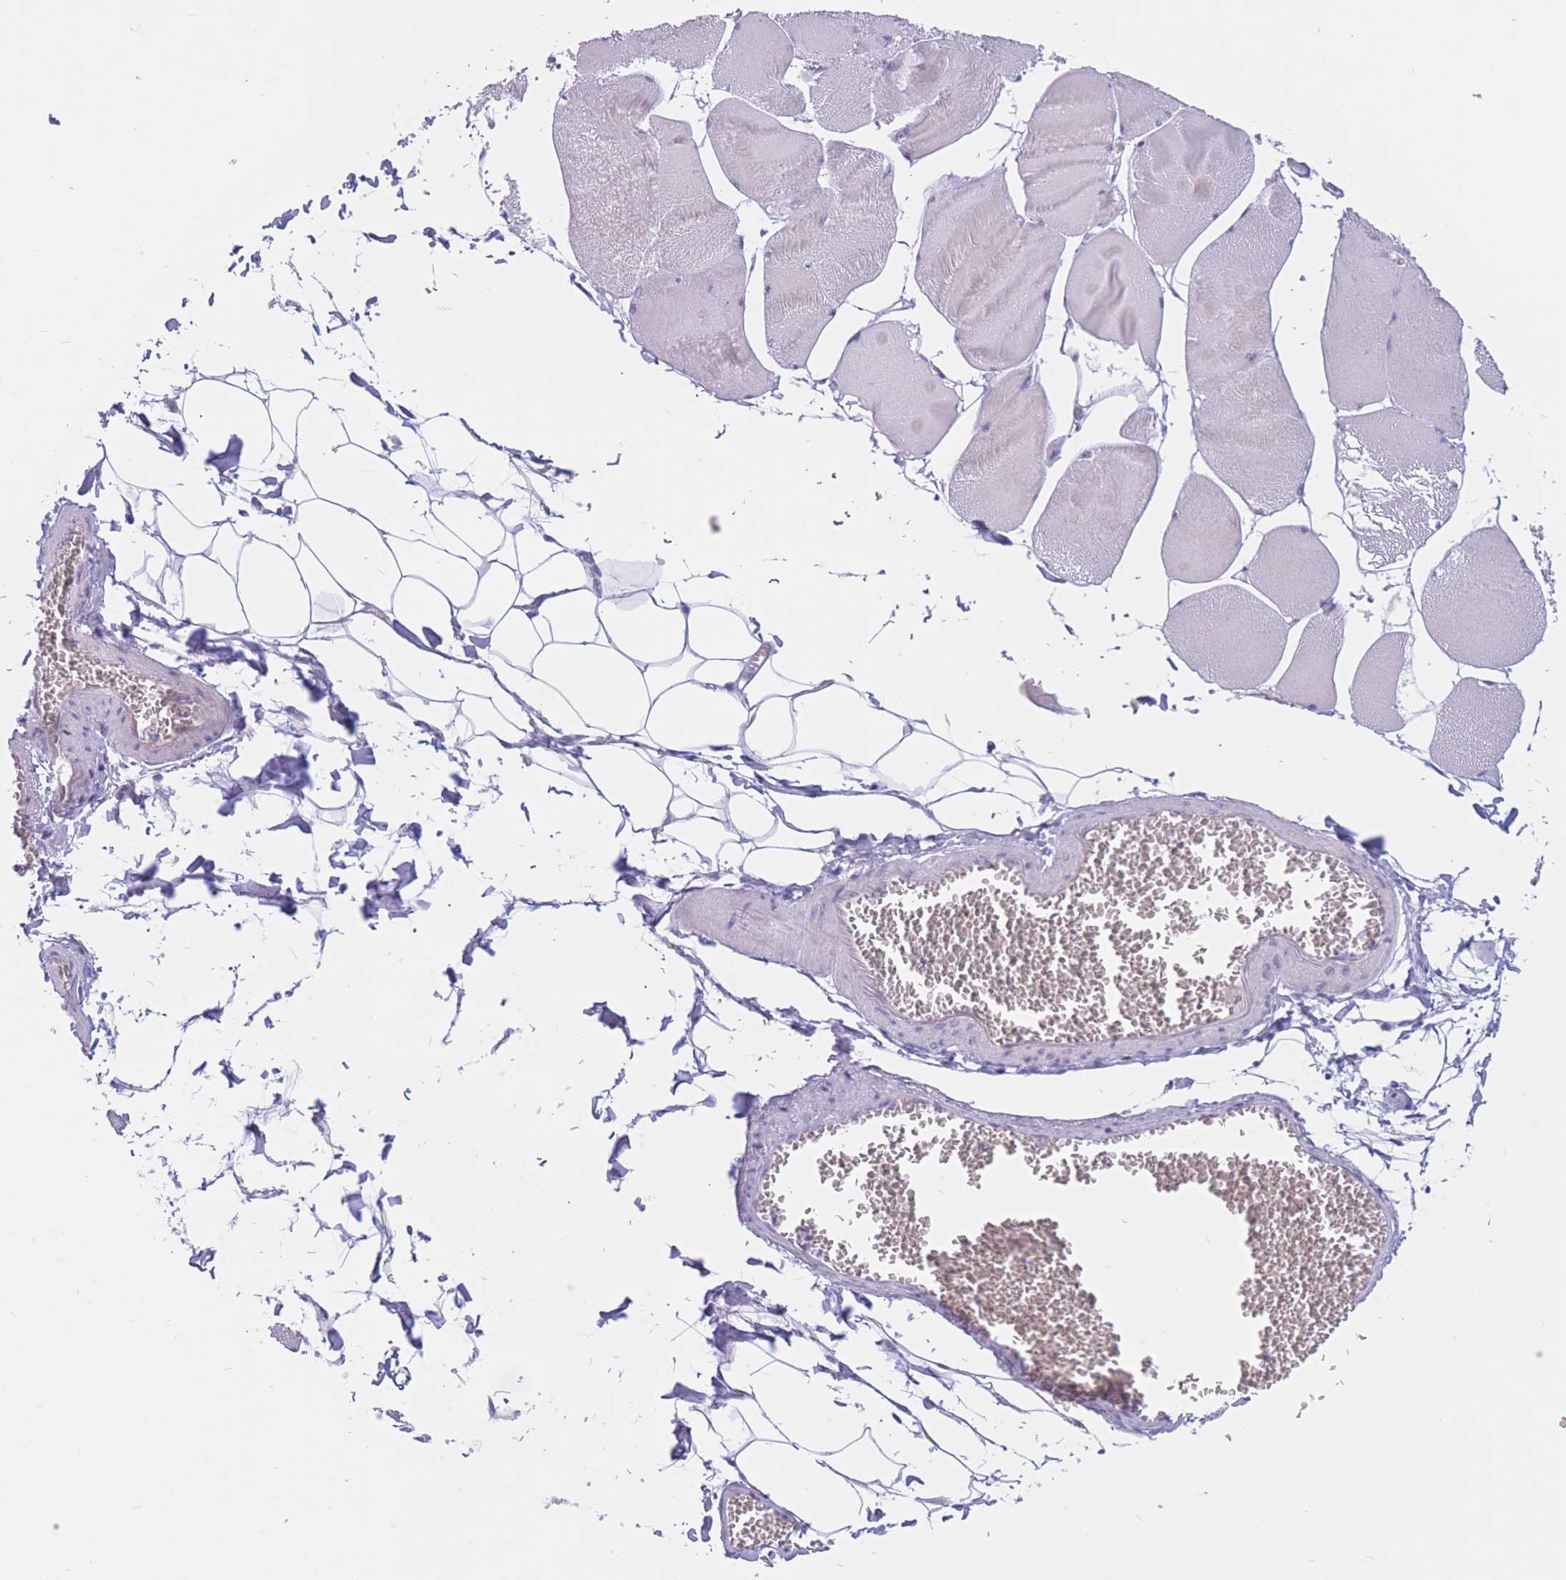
{"staining": {"intensity": "weak", "quantity": "<25%", "location": "cytoplasmic/membranous"}, "tissue": "skeletal muscle", "cell_type": "Myocytes", "image_type": "normal", "snomed": [{"axis": "morphology", "description": "Normal tissue, NOS"}, {"axis": "morphology", "description": "Basal cell carcinoma"}, {"axis": "topography", "description": "Skeletal muscle"}], "caption": "The micrograph demonstrates no staining of myocytes in normal skeletal muscle.", "gene": "BOP1", "patient": {"sex": "female", "age": 64}}